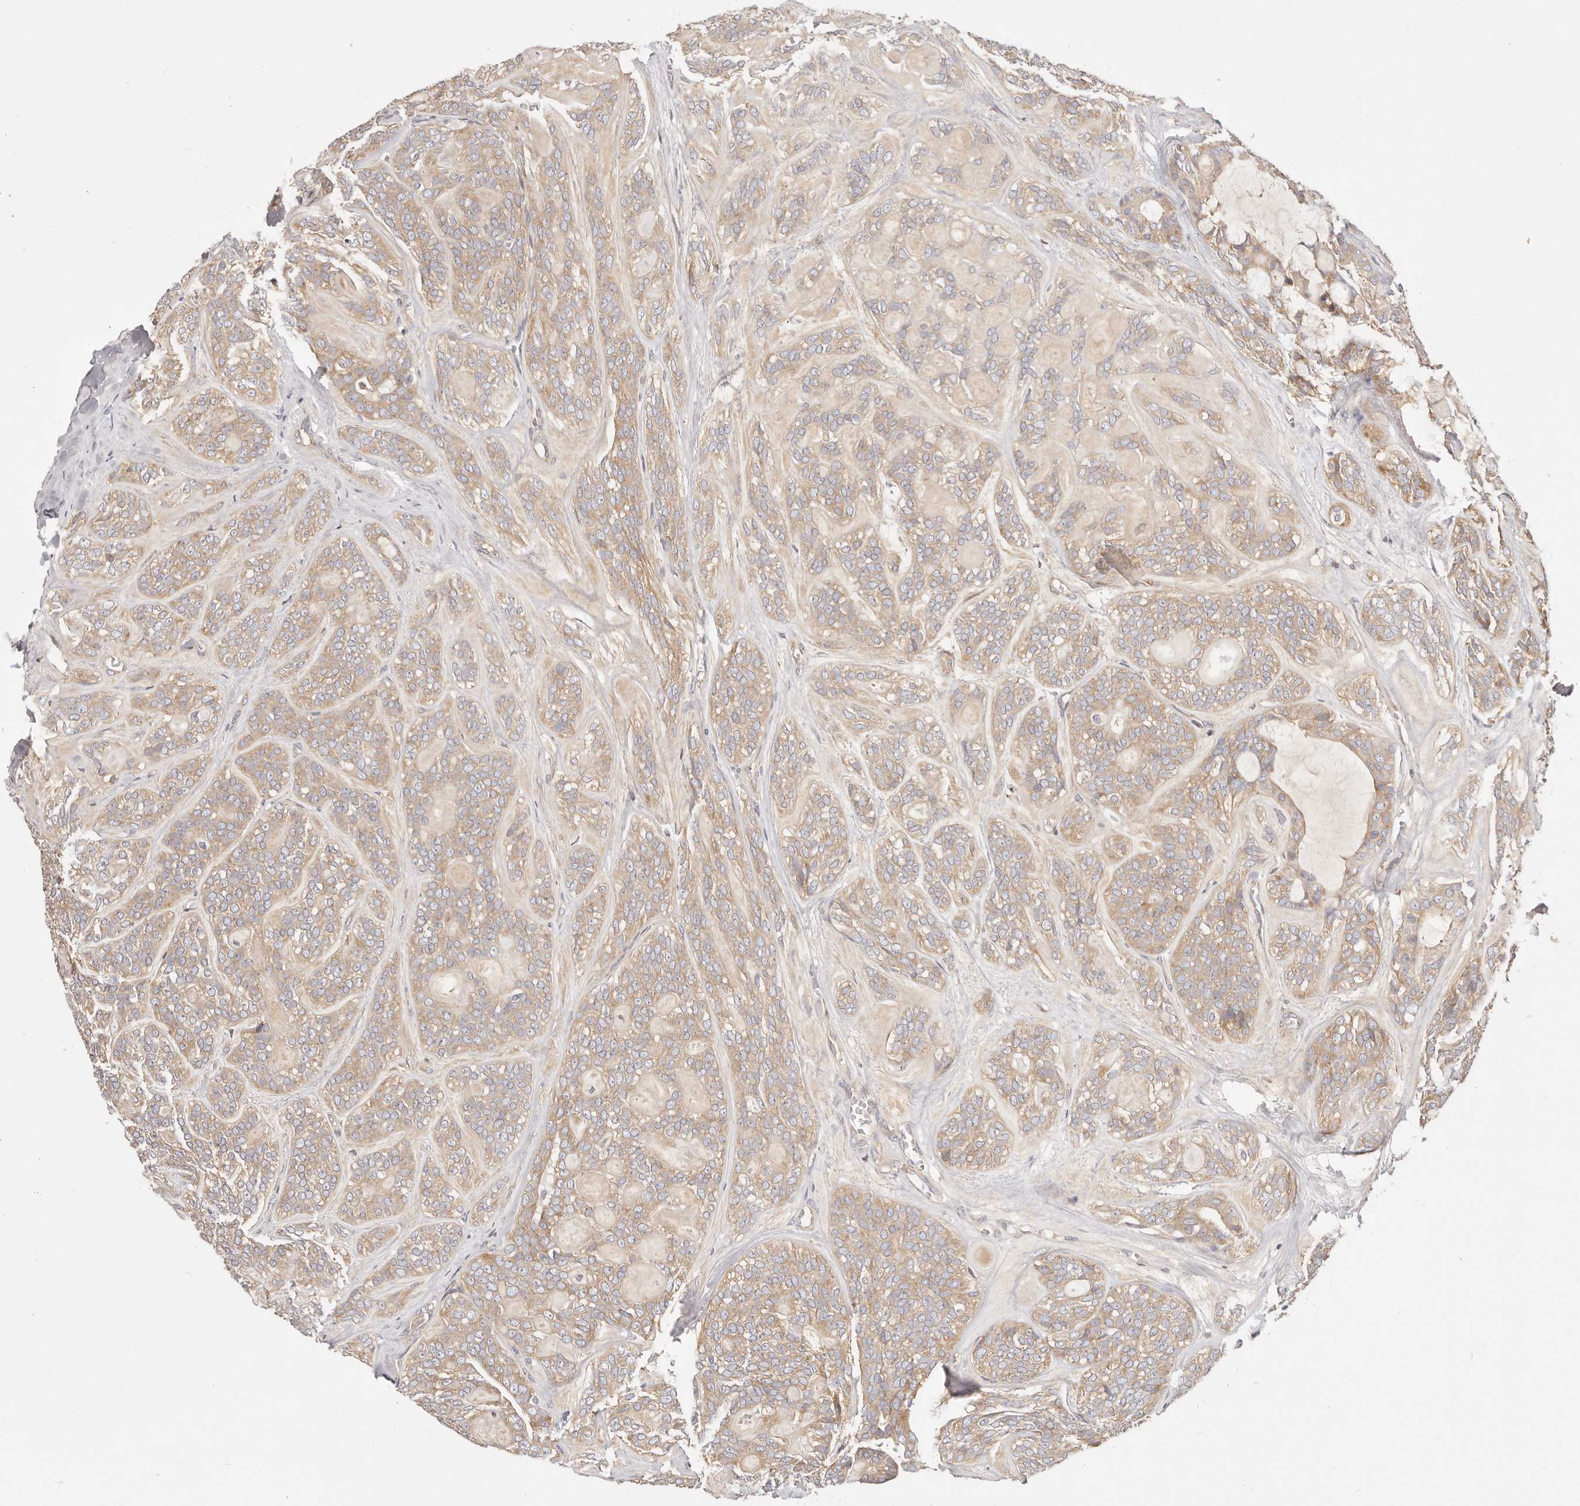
{"staining": {"intensity": "weak", "quantity": ">75%", "location": "cytoplasmic/membranous"}, "tissue": "head and neck cancer", "cell_type": "Tumor cells", "image_type": "cancer", "snomed": [{"axis": "morphology", "description": "Adenocarcinoma, NOS"}, {"axis": "topography", "description": "Head-Neck"}], "caption": "Immunohistochemical staining of head and neck cancer exhibits low levels of weak cytoplasmic/membranous protein staining in approximately >75% of tumor cells. Using DAB (brown) and hematoxylin (blue) stains, captured at high magnification using brightfield microscopy.", "gene": "KCMF1", "patient": {"sex": "male", "age": 66}}